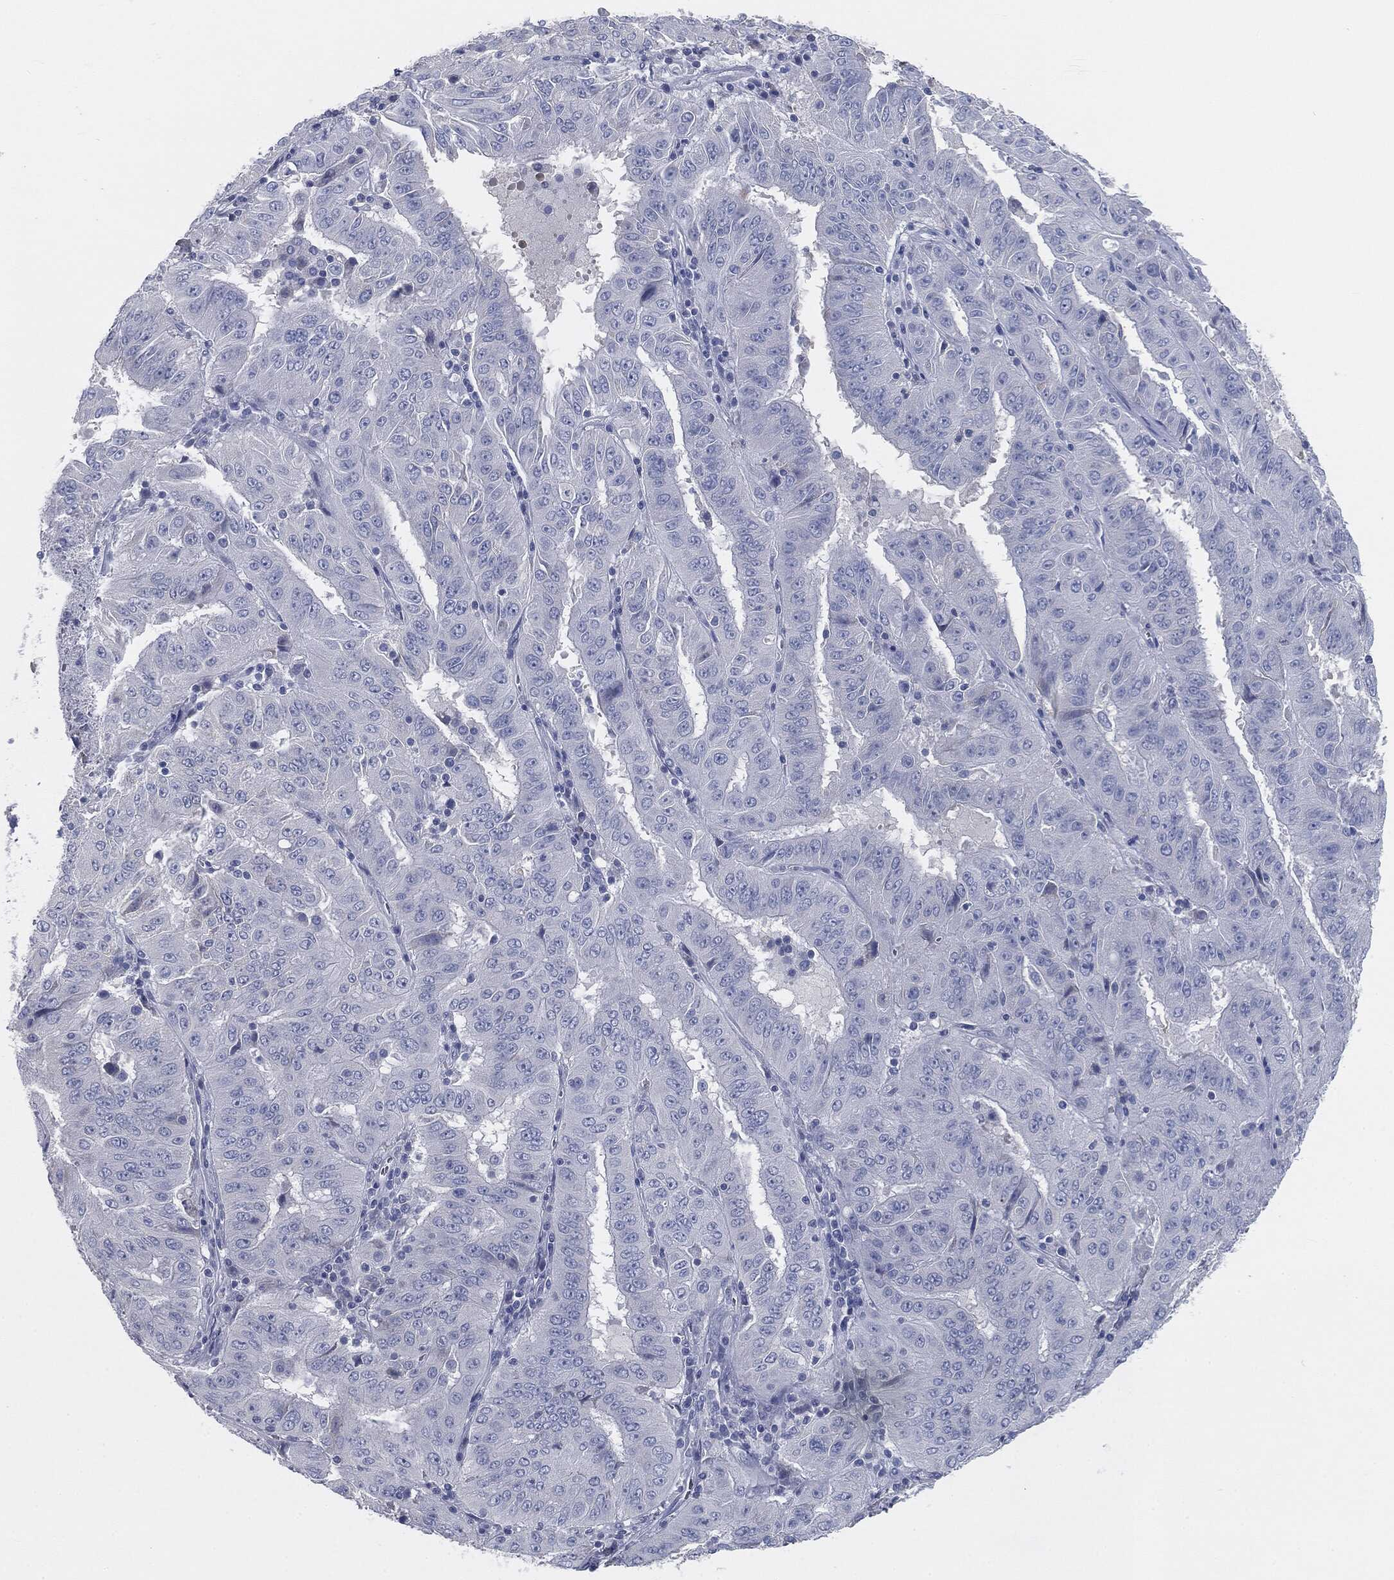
{"staining": {"intensity": "negative", "quantity": "none", "location": "none"}, "tissue": "pancreatic cancer", "cell_type": "Tumor cells", "image_type": "cancer", "snomed": [{"axis": "morphology", "description": "Adenocarcinoma, NOS"}, {"axis": "topography", "description": "Pancreas"}], "caption": "A histopathology image of pancreatic cancer stained for a protein reveals no brown staining in tumor cells.", "gene": "CAV3", "patient": {"sex": "male", "age": 63}}